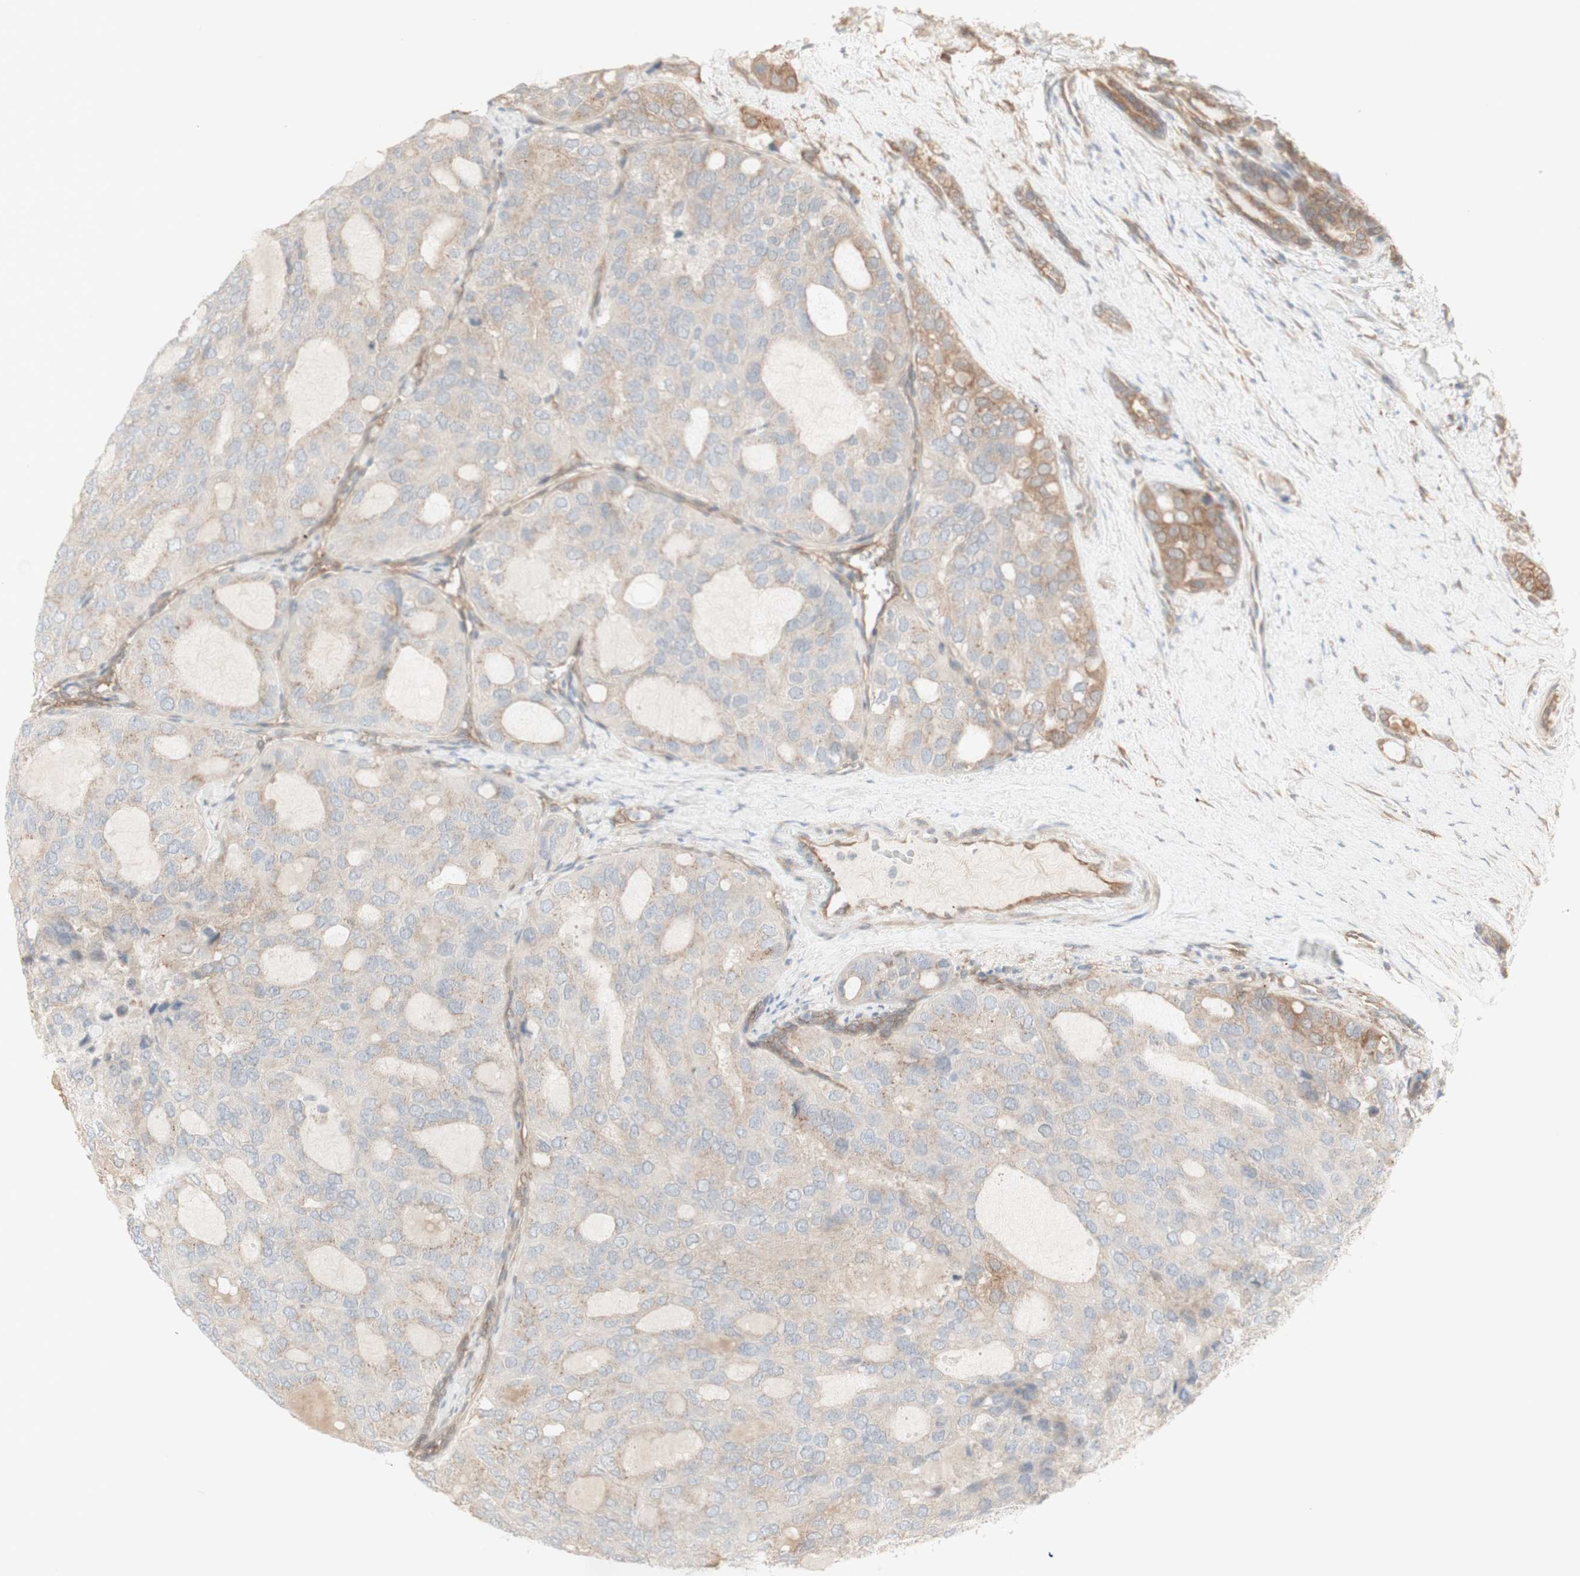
{"staining": {"intensity": "weak", "quantity": ">75%", "location": "cytoplasmic/membranous"}, "tissue": "thyroid cancer", "cell_type": "Tumor cells", "image_type": "cancer", "snomed": [{"axis": "morphology", "description": "Follicular adenoma carcinoma, NOS"}, {"axis": "topography", "description": "Thyroid gland"}], "caption": "Thyroid follicular adenoma carcinoma stained with a protein marker shows weak staining in tumor cells.", "gene": "CNN3", "patient": {"sex": "male", "age": 75}}